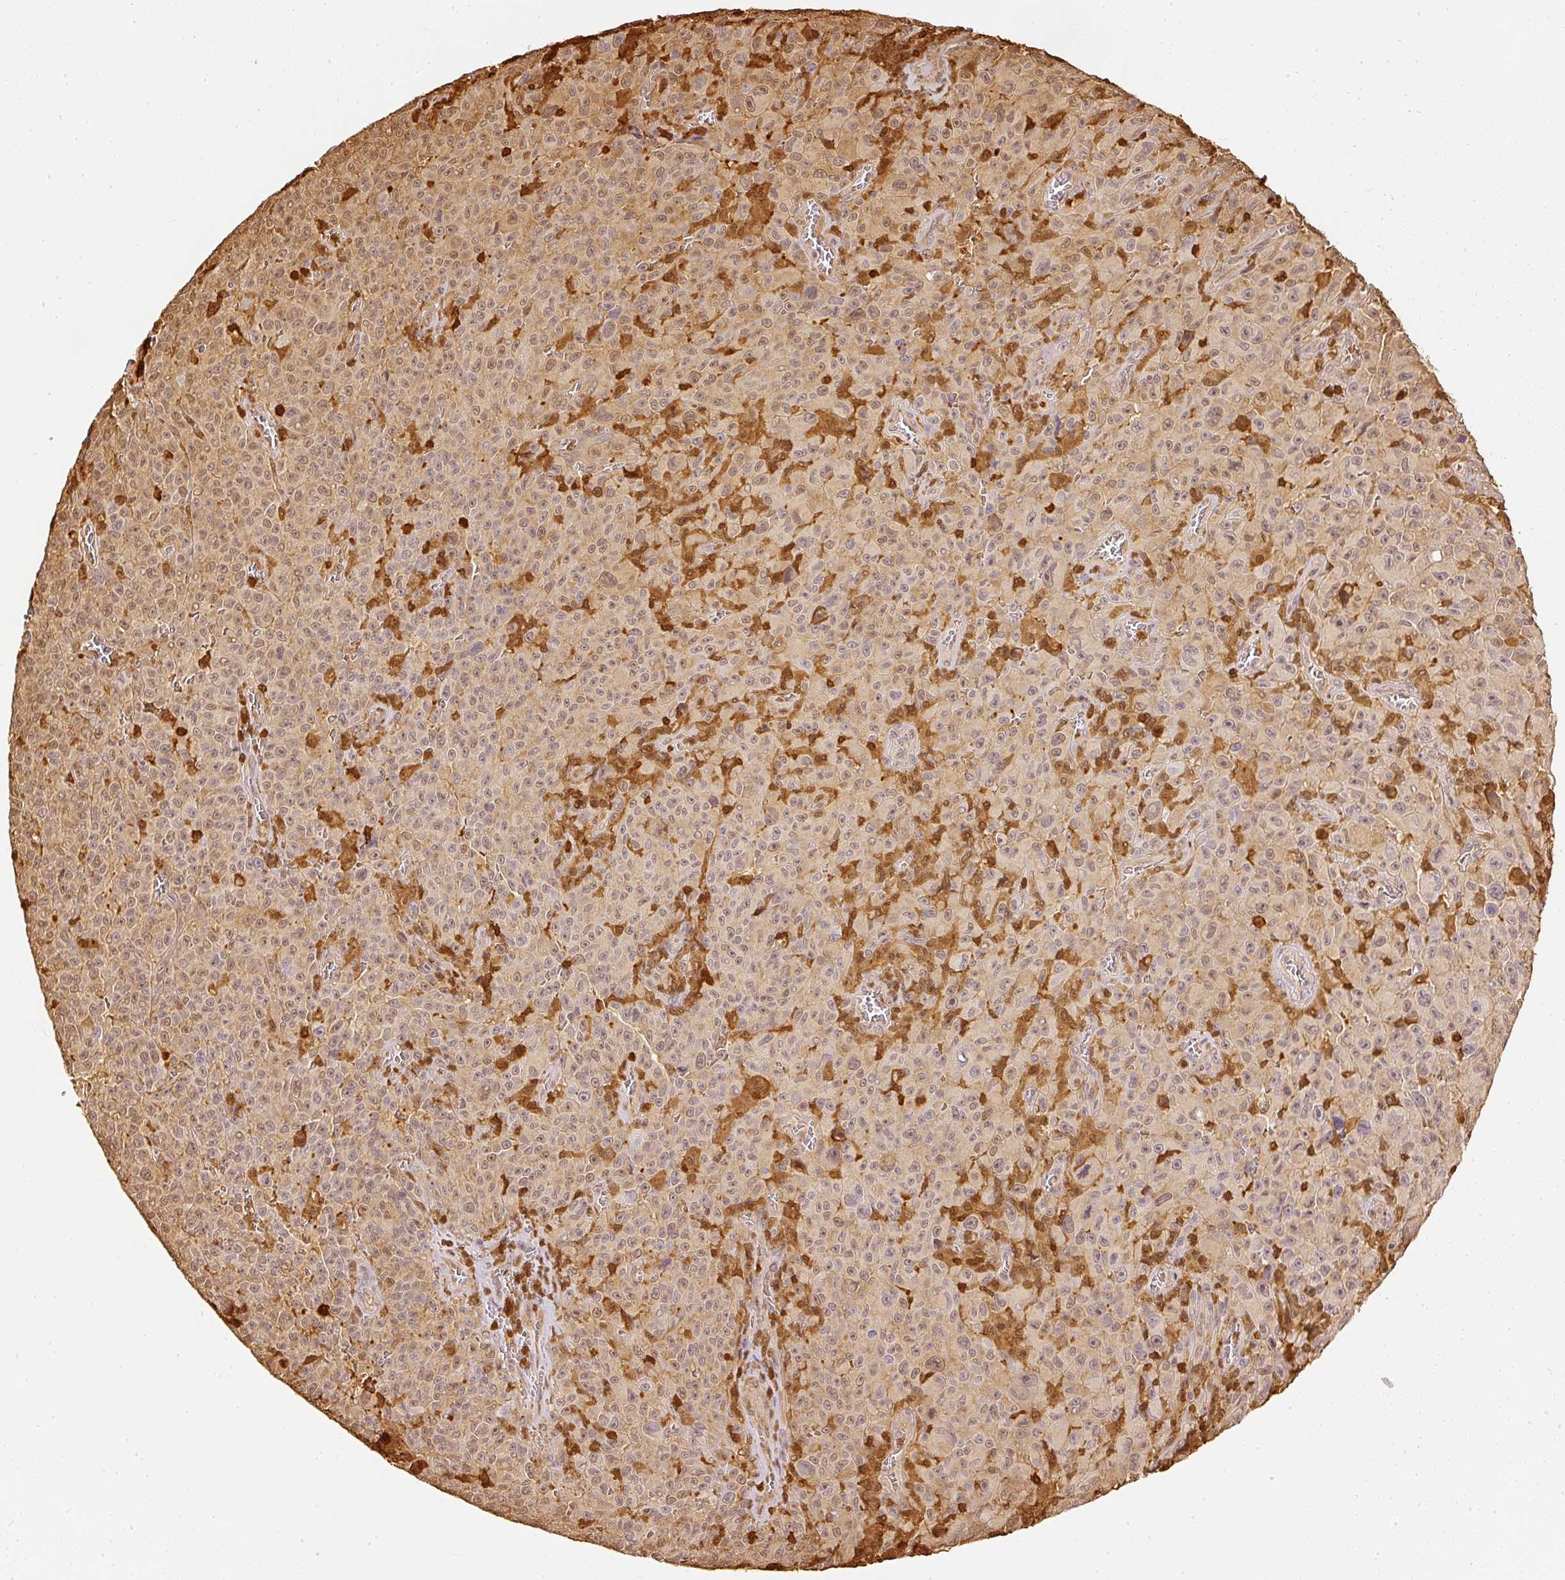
{"staining": {"intensity": "weak", "quantity": "25%-75%", "location": "cytoplasmic/membranous,nuclear"}, "tissue": "melanoma", "cell_type": "Tumor cells", "image_type": "cancer", "snomed": [{"axis": "morphology", "description": "Malignant melanoma, NOS"}, {"axis": "topography", "description": "Skin"}], "caption": "Weak cytoplasmic/membranous and nuclear staining for a protein is present in approximately 25%-75% of tumor cells of malignant melanoma using IHC.", "gene": "PFN1", "patient": {"sex": "female", "age": 82}}